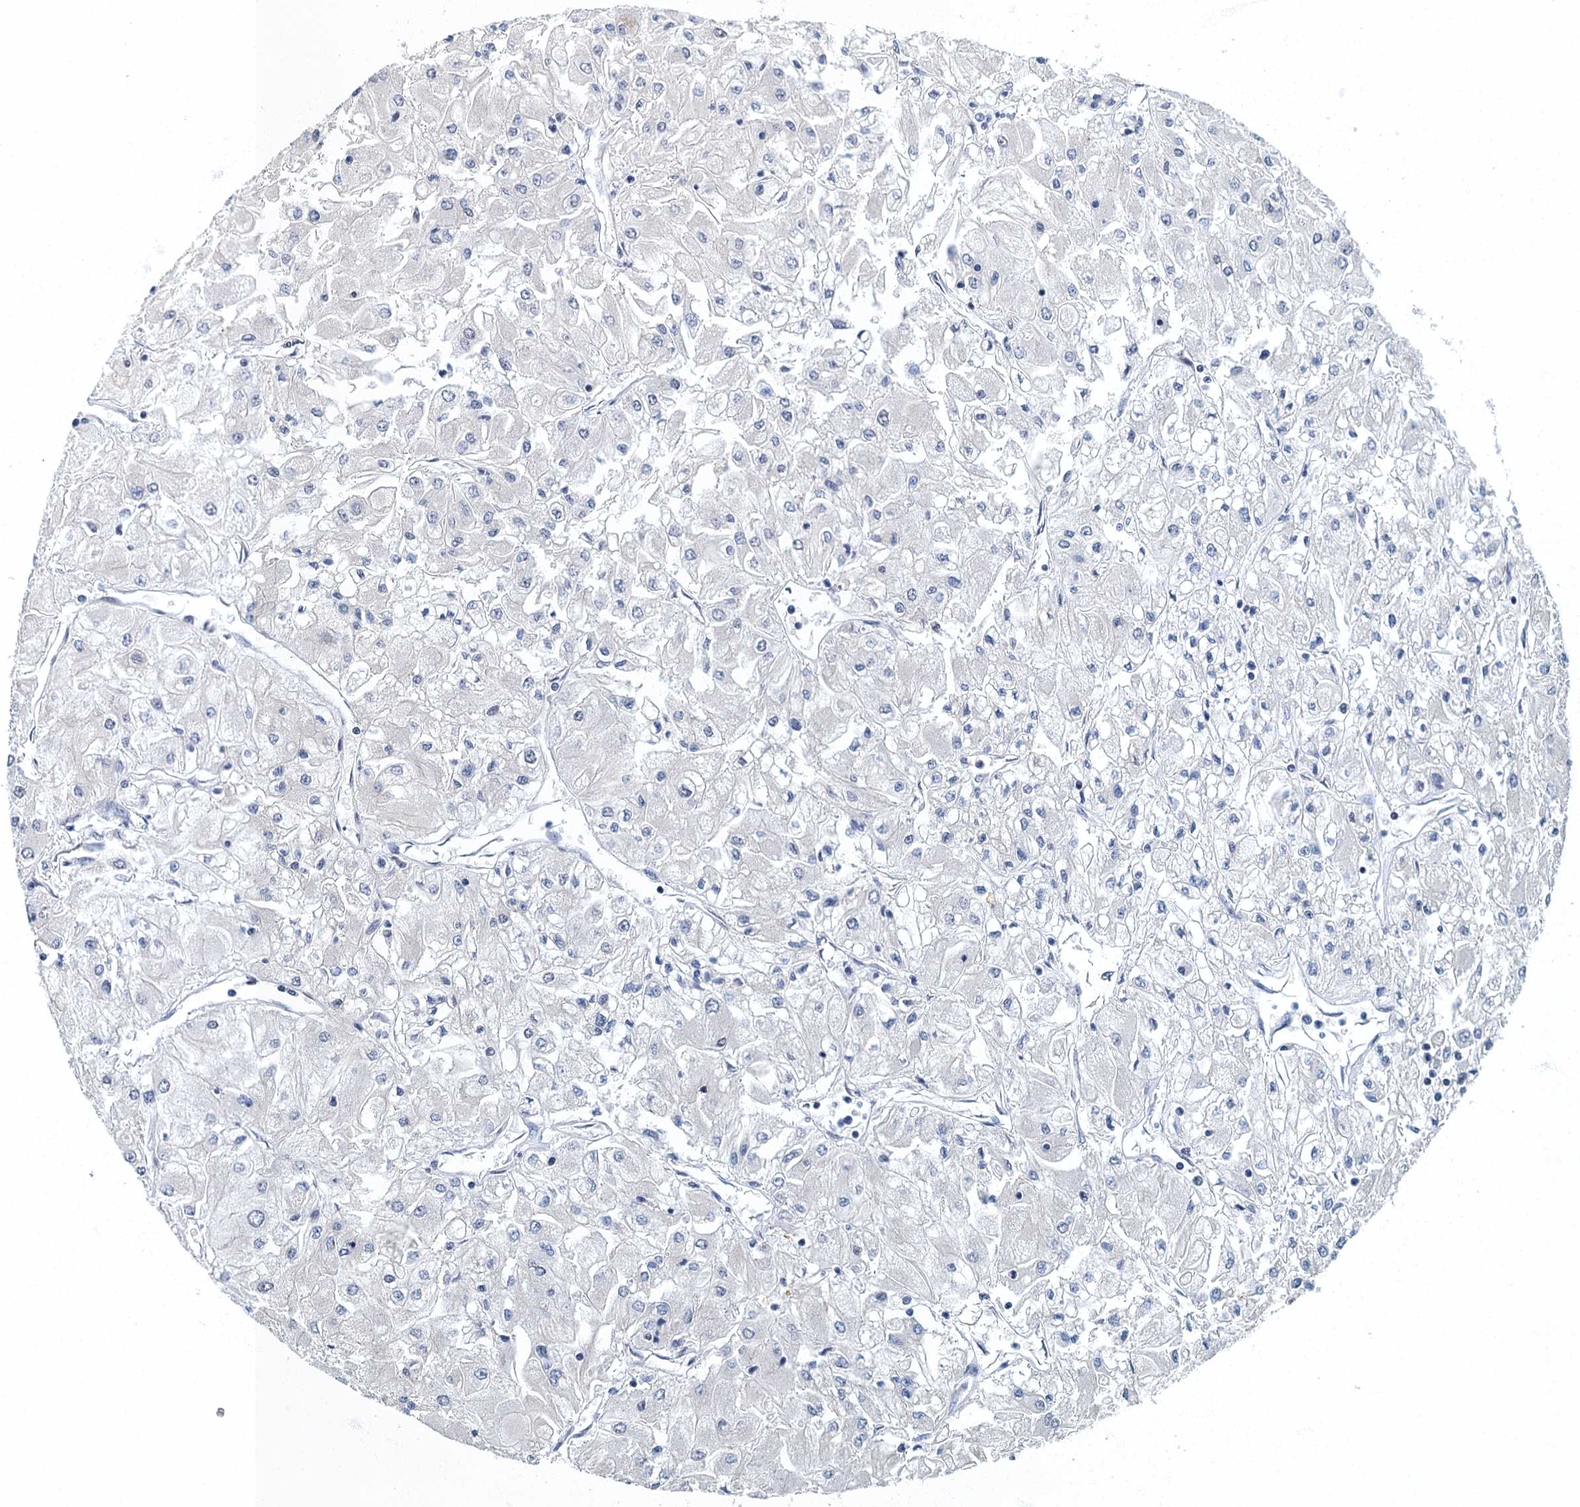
{"staining": {"intensity": "negative", "quantity": "none", "location": "none"}, "tissue": "renal cancer", "cell_type": "Tumor cells", "image_type": "cancer", "snomed": [{"axis": "morphology", "description": "Adenocarcinoma, NOS"}, {"axis": "topography", "description": "Kidney"}], "caption": "Immunohistochemistry (IHC) histopathology image of neoplastic tissue: renal cancer stained with DAB exhibits no significant protein staining in tumor cells.", "gene": "GADL1", "patient": {"sex": "male", "age": 80}}